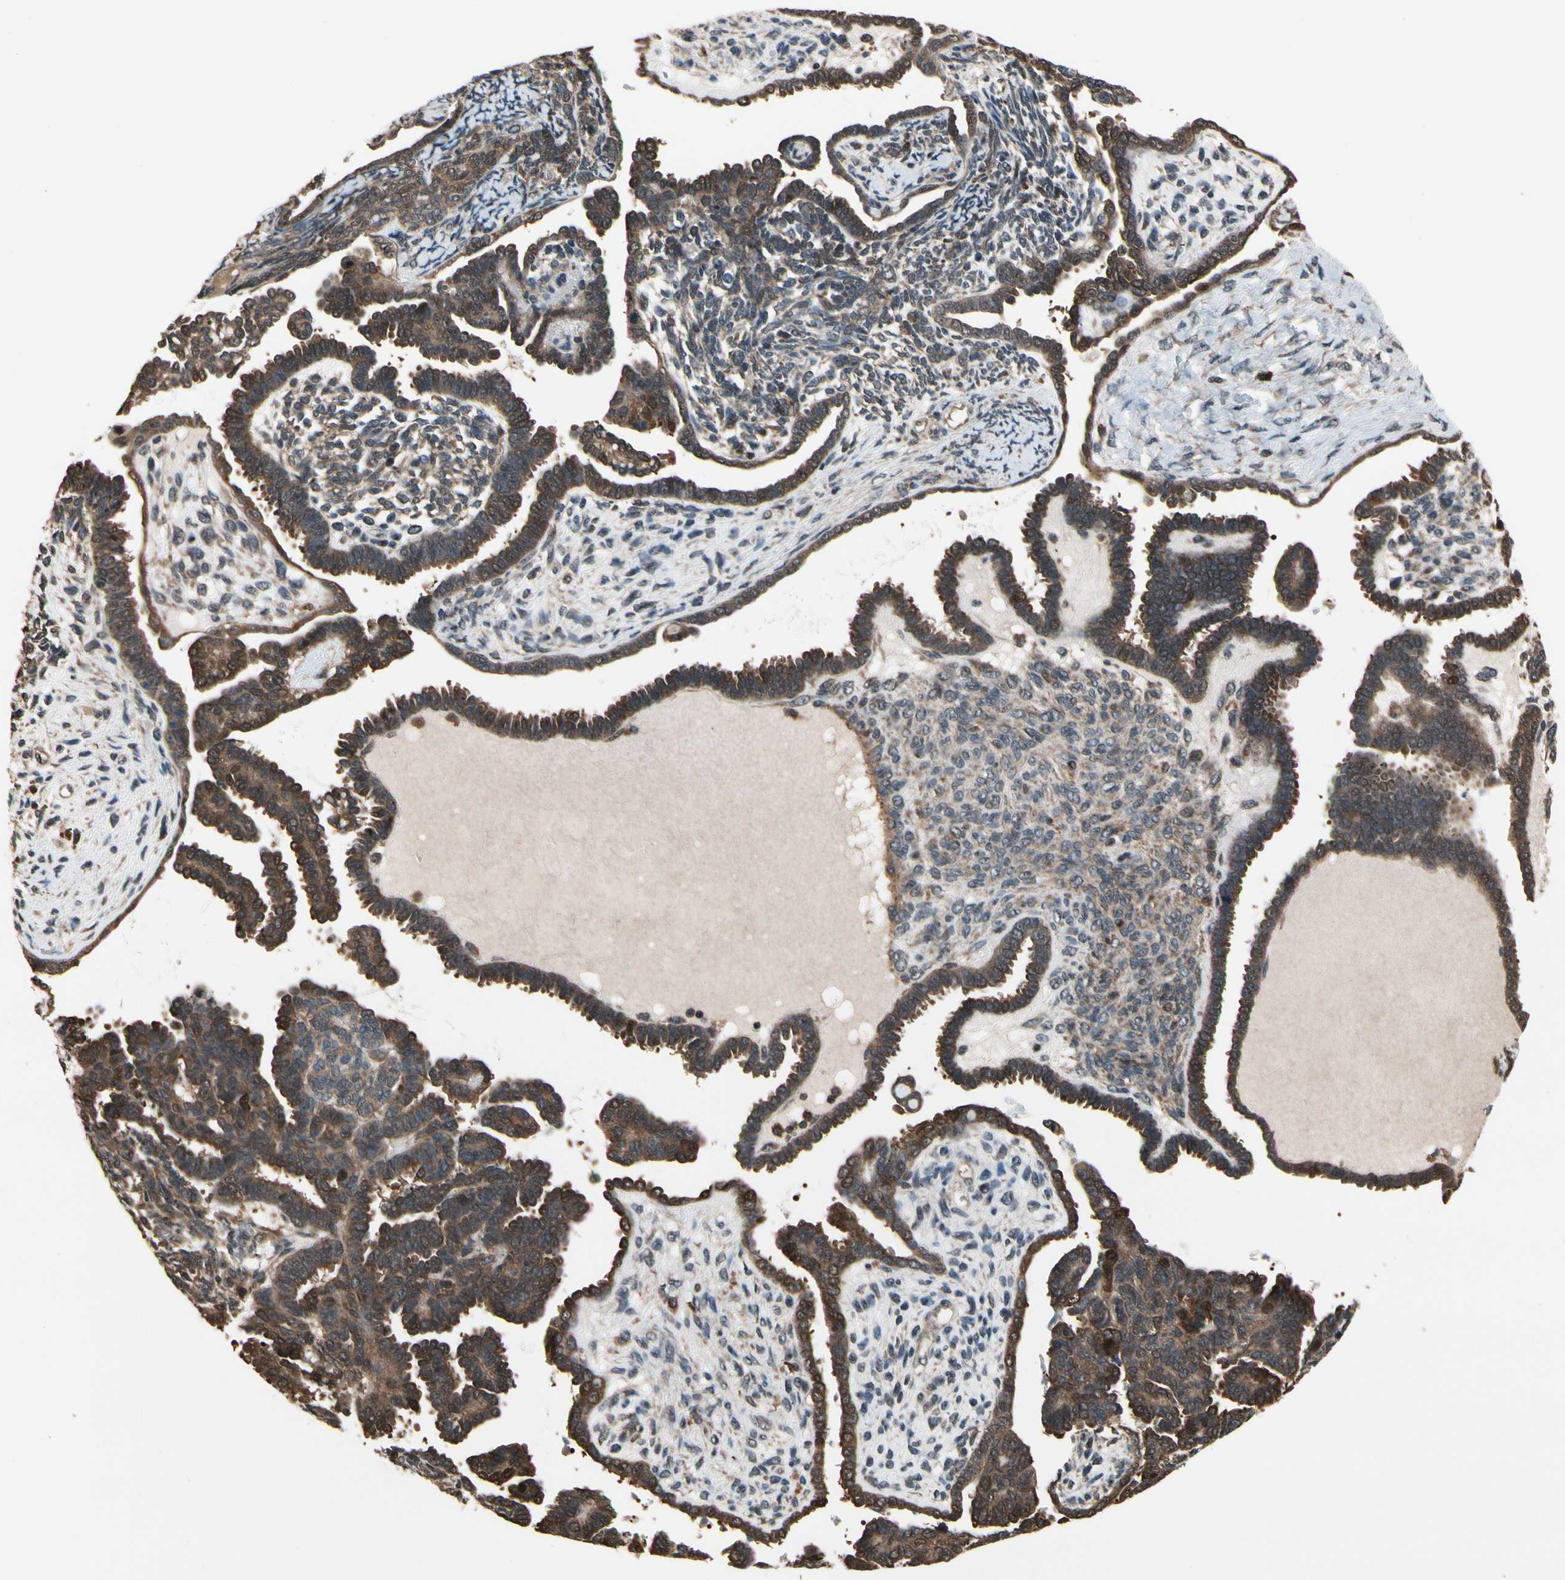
{"staining": {"intensity": "moderate", "quantity": "<25%", "location": "cytoplasmic/membranous"}, "tissue": "endometrial cancer", "cell_type": "Tumor cells", "image_type": "cancer", "snomed": [{"axis": "morphology", "description": "Neoplasm, malignant, NOS"}, {"axis": "topography", "description": "Endometrium"}], "caption": "About <25% of tumor cells in endometrial neoplasm (malignant) exhibit moderate cytoplasmic/membranous protein staining as visualized by brown immunohistochemical staining.", "gene": "CSF1R", "patient": {"sex": "female", "age": 74}}